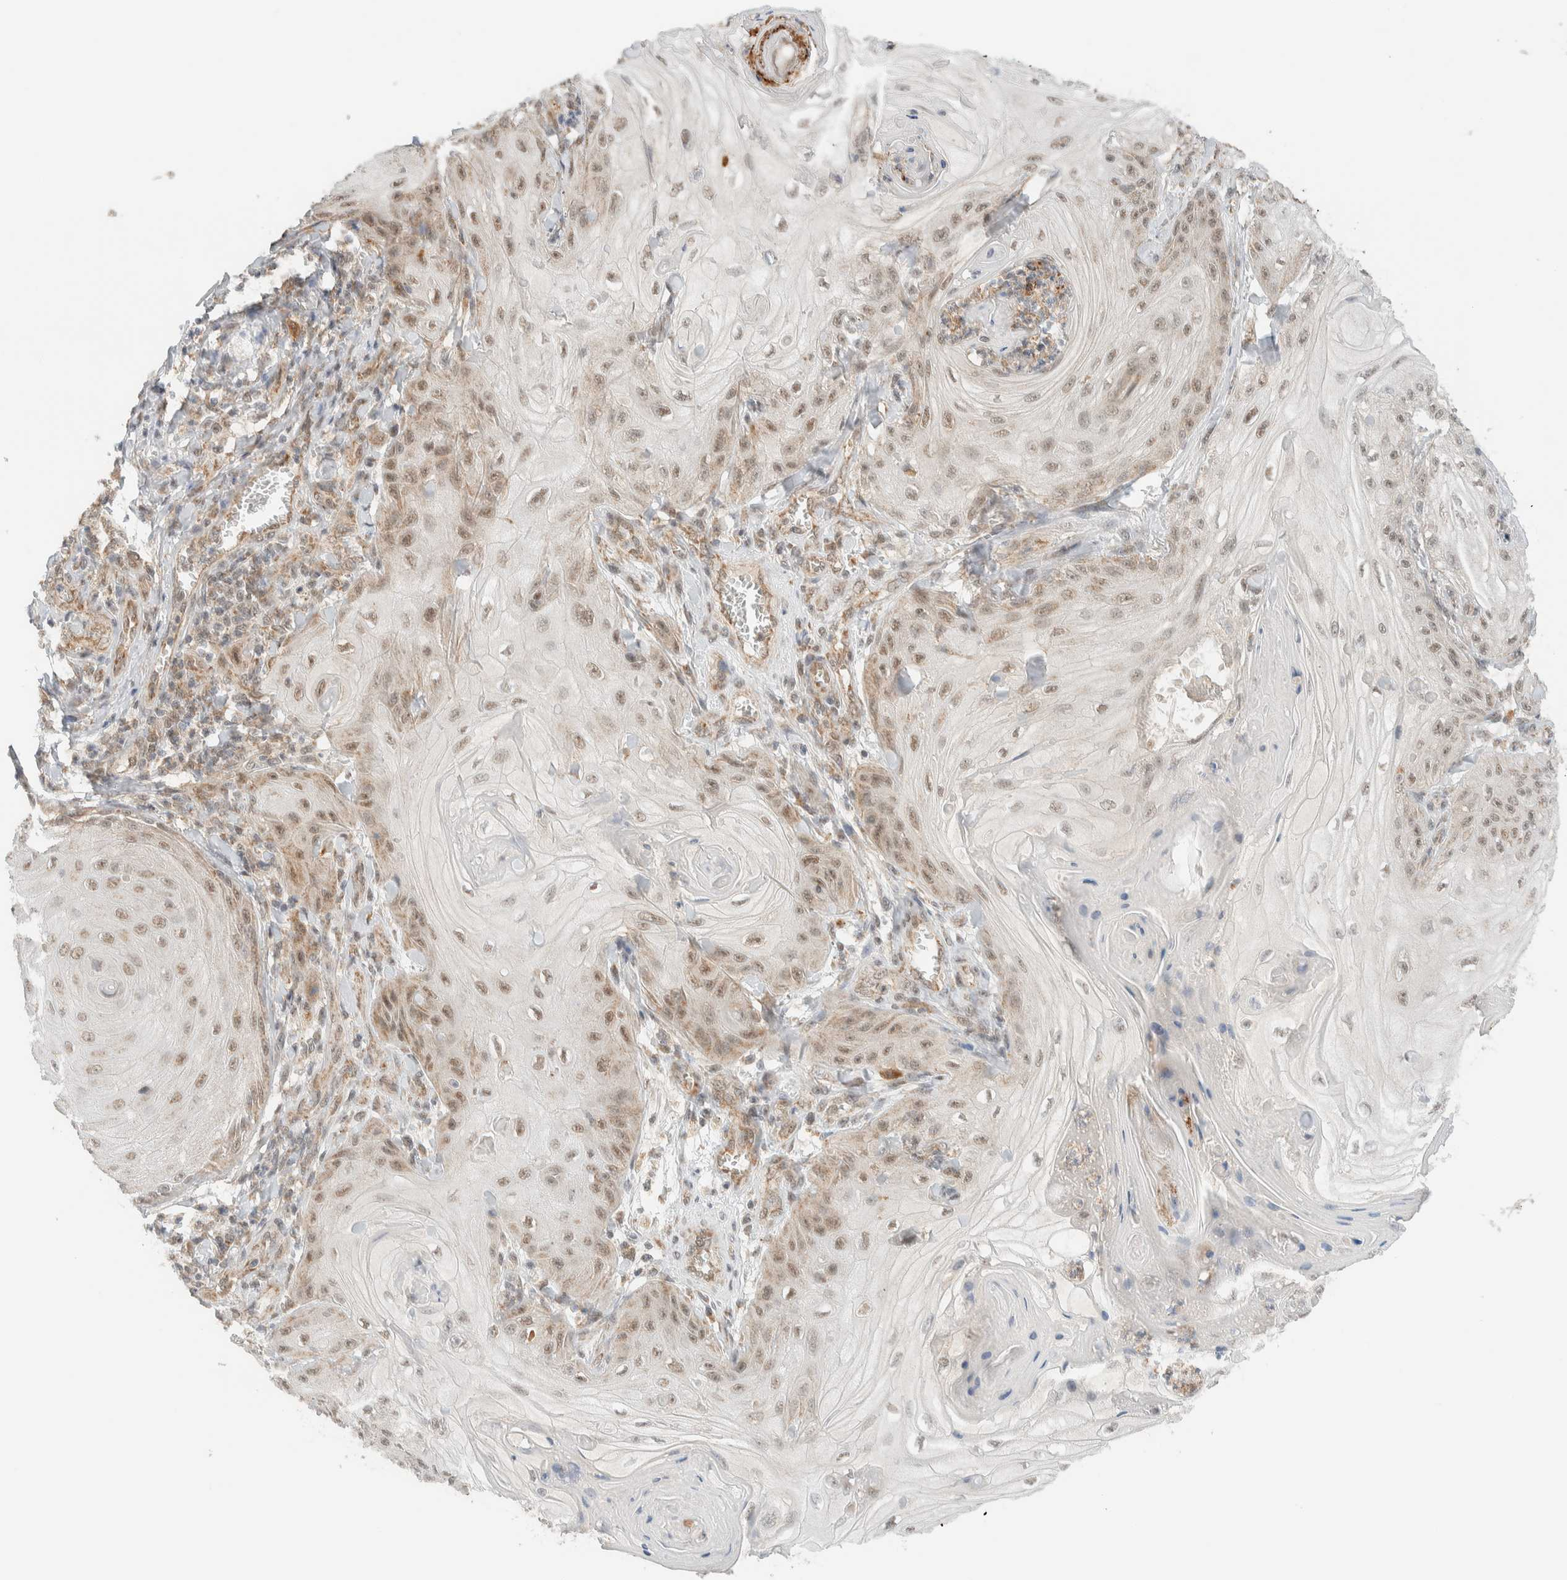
{"staining": {"intensity": "moderate", "quantity": ">75%", "location": "cytoplasmic/membranous,nuclear"}, "tissue": "skin cancer", "cell_type": "Tumor cells", "image_type": "cancer", "snomed": [{"axis": "morphology", "description": "Squamous cell carcinoma, NOS"}, {"axis": "topography", "description": "Skin"}], "caption": "A histopathology image of skin cancer (squamous cell carcinoma) stained for a protein reveals moderate cytoplasmic/membranous and nuclear brown staining in tumor cells. Using DAB (brown) and hematoxylin (blue) stains, captured at high magnification using brightfield microscopy.", "gene": "MRPL41", "patient": {"sex": "male", "age": 74}}